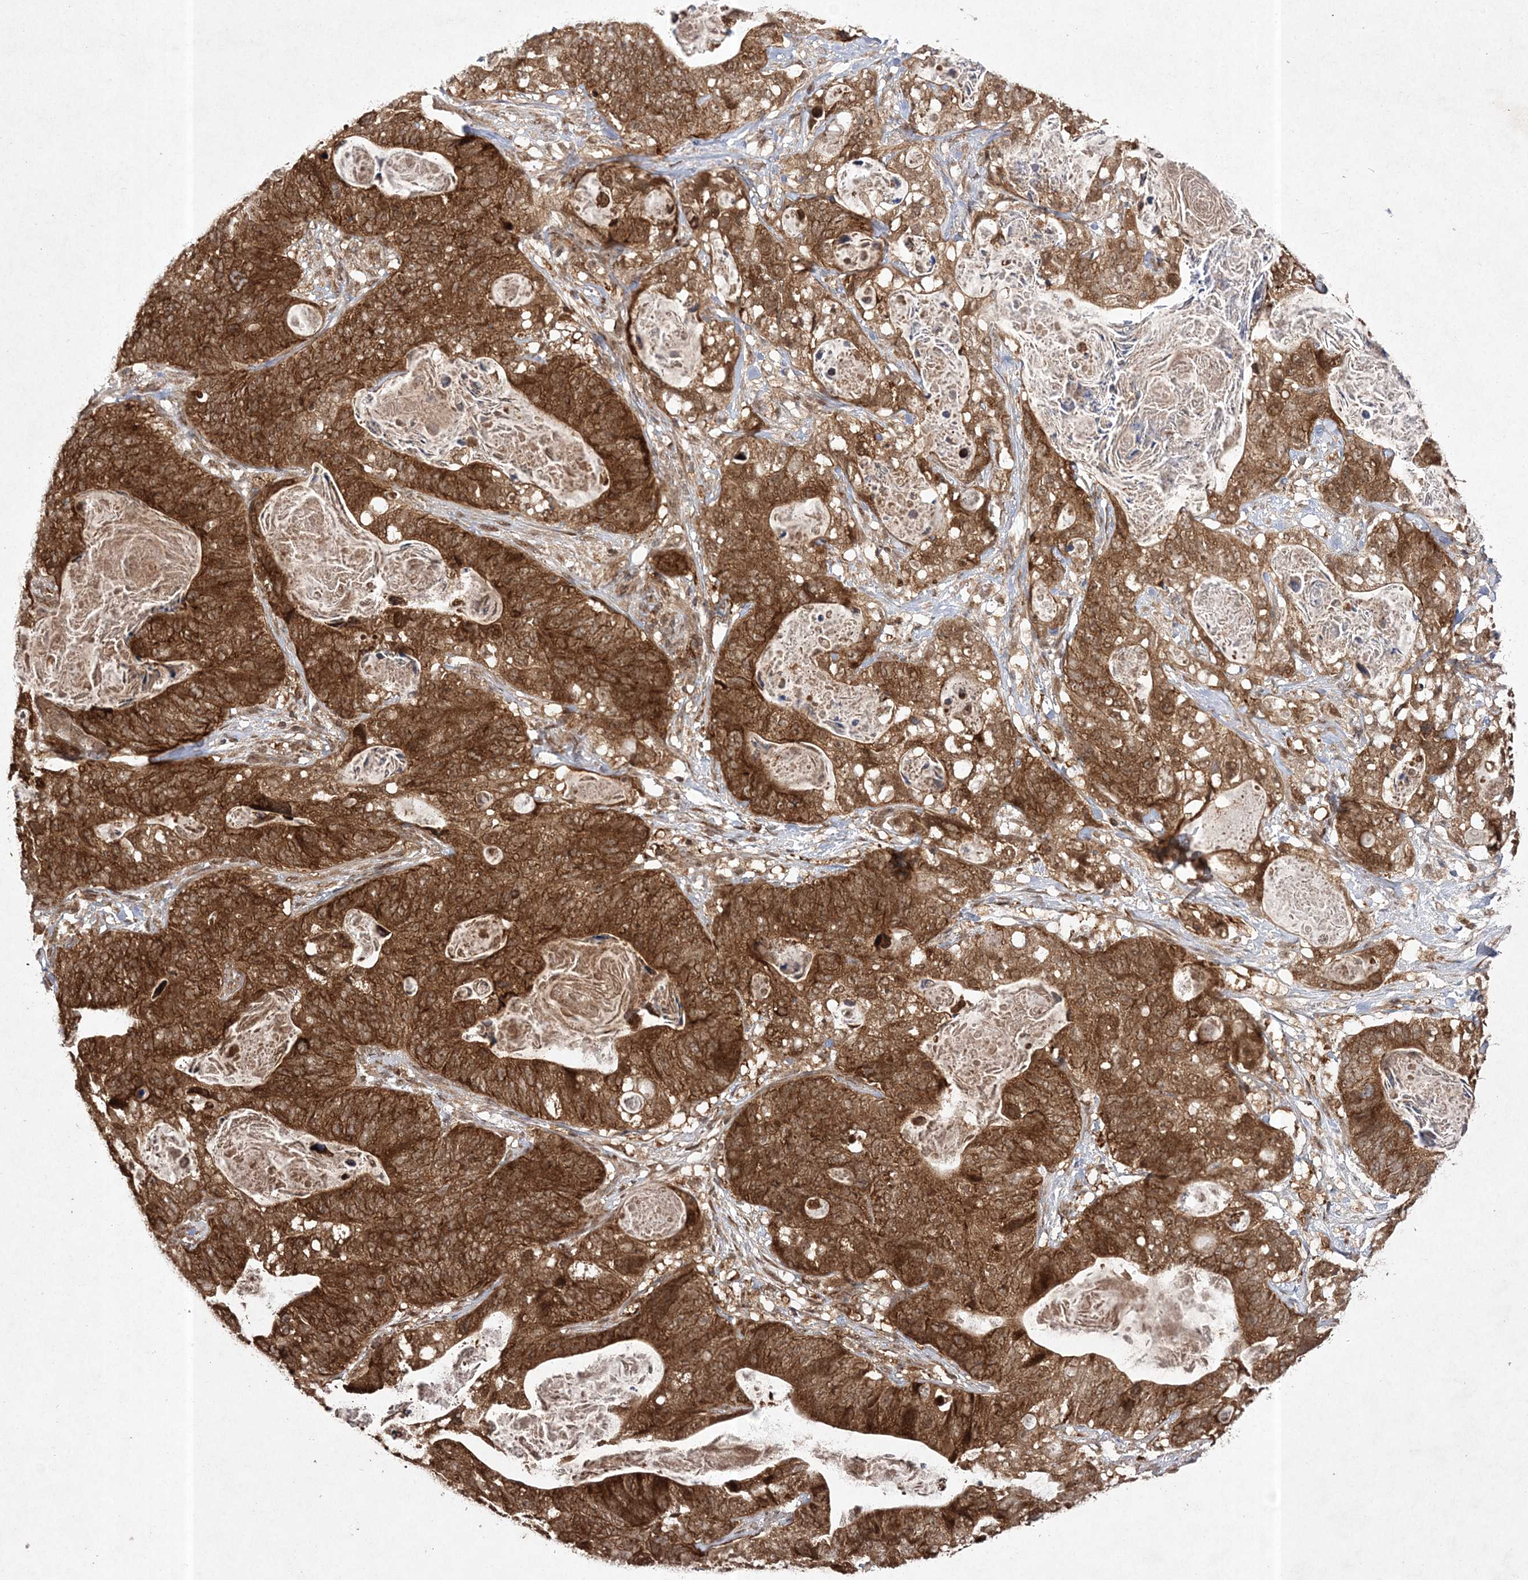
{"staining": {"intensity": "strong", "quantity": ">75%", "location": "cytoplasmic/membranous"}, "tissue": "stomach cancer", "cell_type": "Tumor cells", "image_type": "cancer", "snomed": [{"axis": "morphology", "description": "Normal tissue, NOS"}, {"axis": "morphology", "description": "Adenocarcinoma, NOS"}, {"axis": "topography", "description": "Stomach"}], "caption": "A photomicrograph of stomach cancer (adenocarcinoma) stained for a protein demonstrates strong cytoplasmic/membranous brown staining in tumor cells.", "gene": "NIF3L1", "patient": {"sex": "female", "age": 89}}